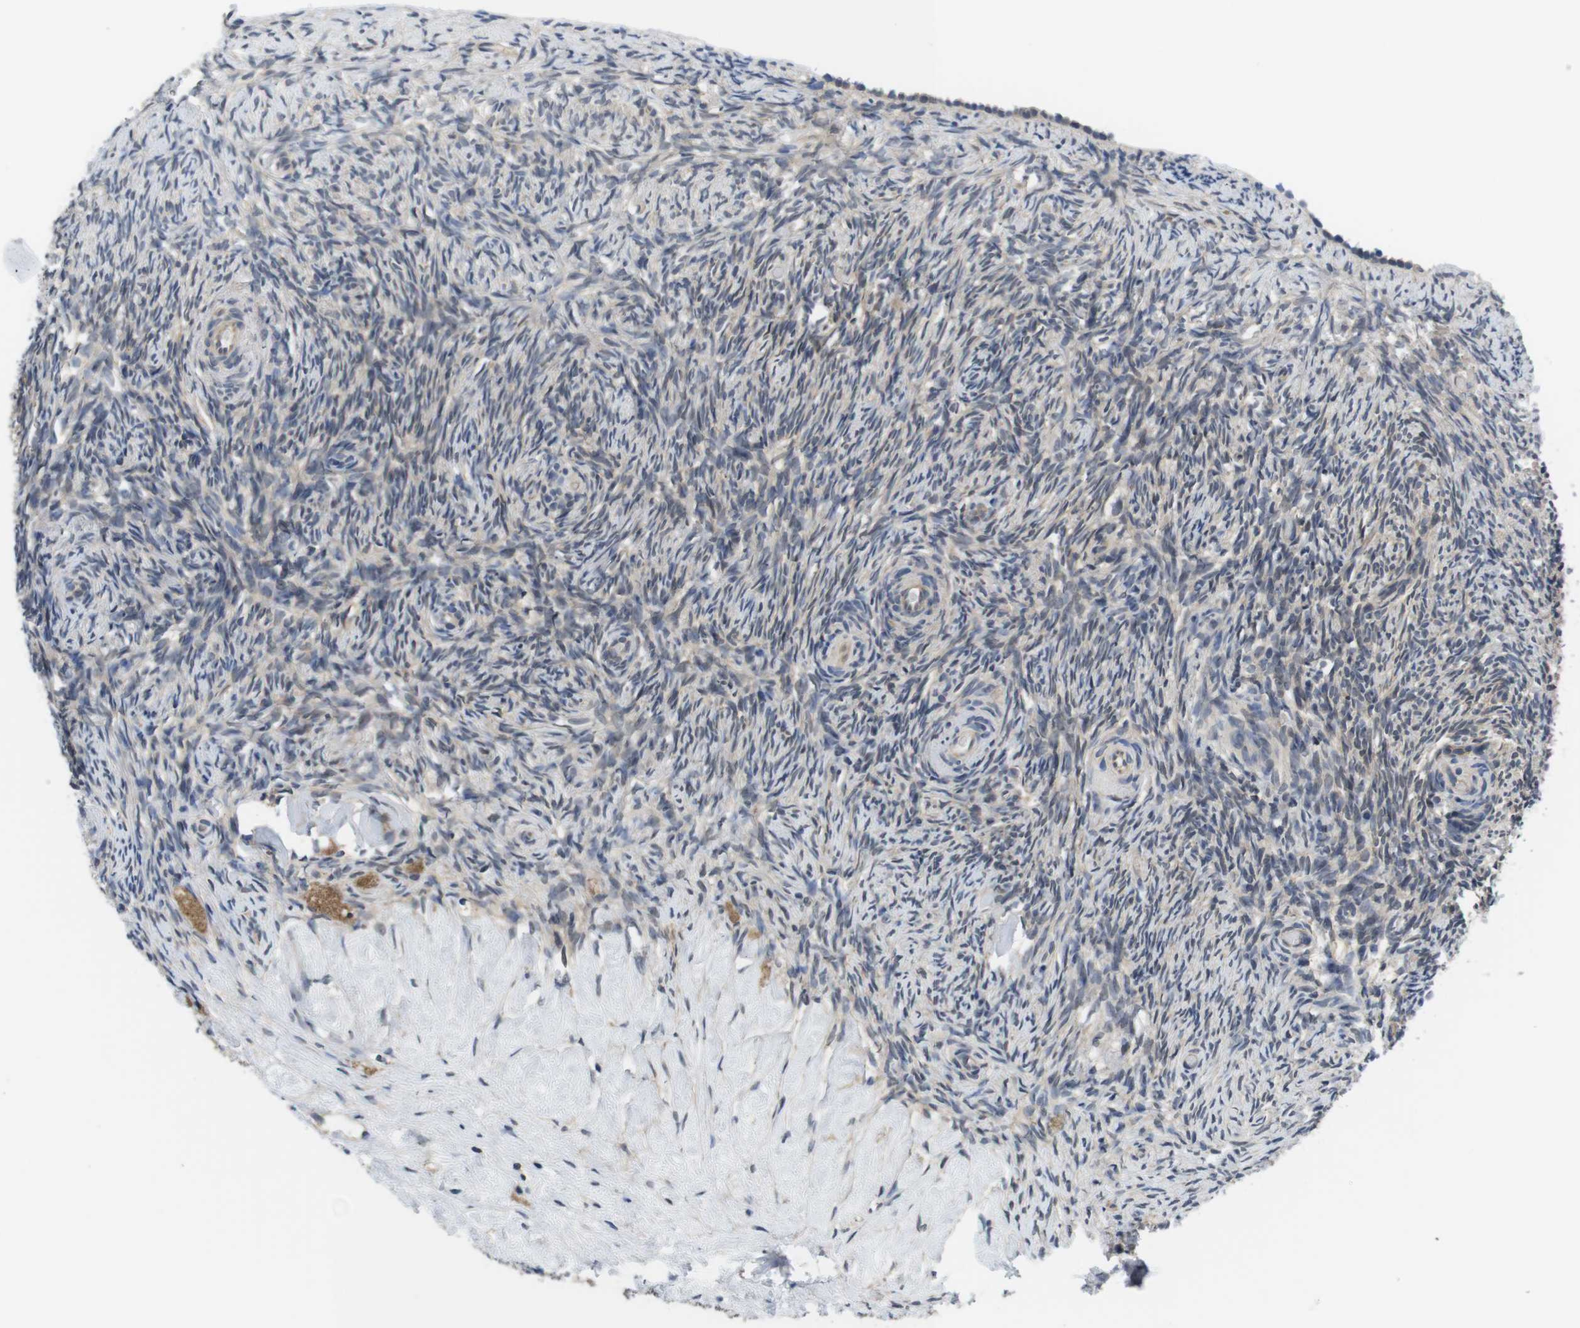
{"staining": {"intensity": "negative", "quantity": "none", "location": "none"}, "tissue": "ovary", "cell_type": "Ovarian stroma cells", "image_type": "normal", "snomed": [{"axis": "morphology", "description": "Normal tissue, NOS"}, {"axis": "topography", "description": "Ovary"}], "caption": "Immunohistochemical staining of benign ovary reveals no significant staining in ovarian stroma cells. (DAB immunohistochemistry (IHC), high magnification).", "gene": "FADD", "patient": {"sex": "female", "age": 60}}